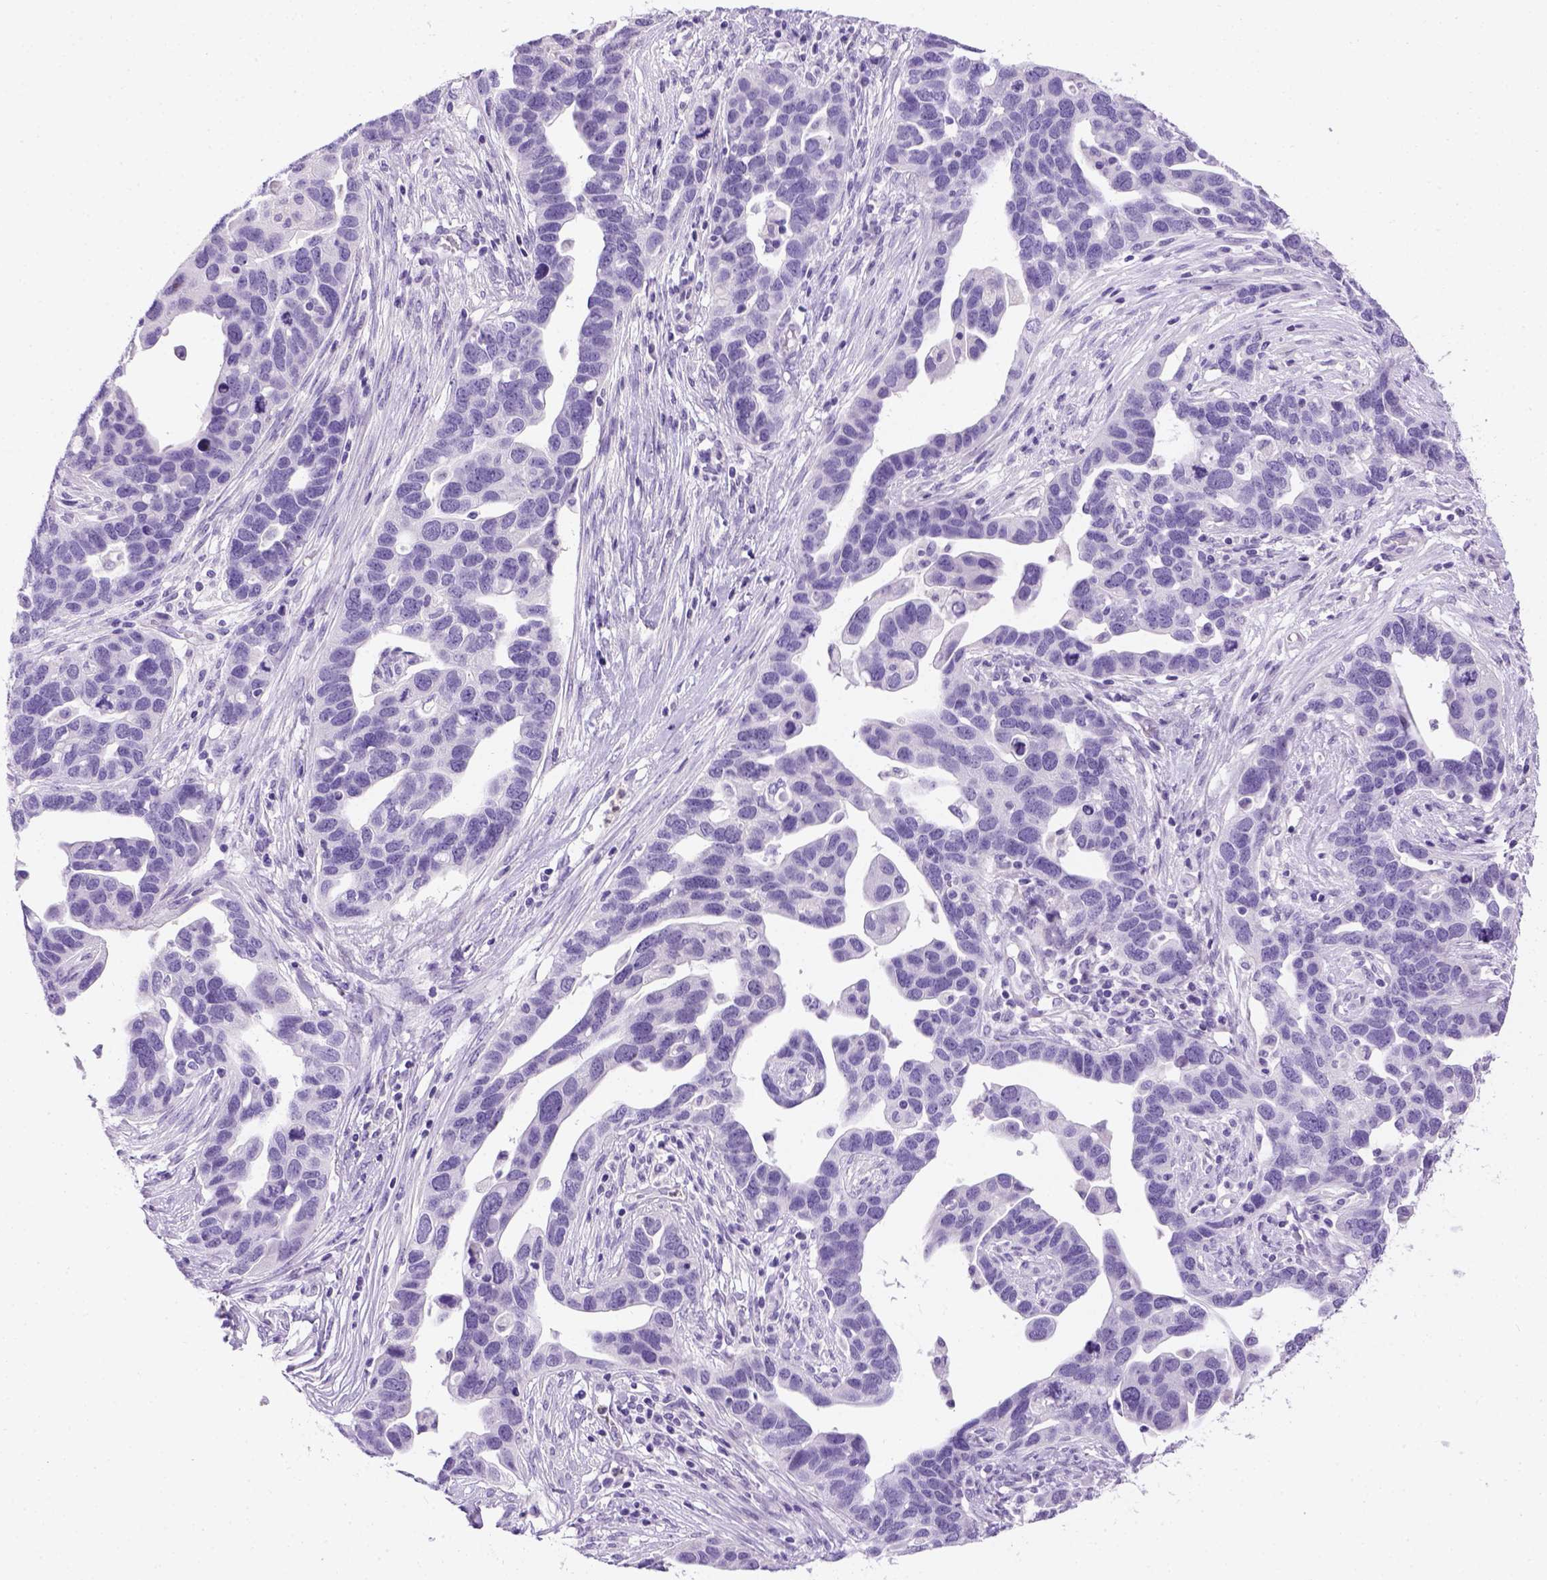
{"staining": {"intensity": "negative", "quantity": "none", "location": "none"}, "tissue": "ovarian cancer", "cell_type": "Tumor cells", "image_type": "cancer", "snomed": [{"axis": "morphology", "description": "Cystadenocarcinoma, serous, NOS"}, {"axis": "topography", "description": "Ovary"}], "caption": "Immunohistochemistry of ovarian cancer displays no positivity in tumor cells.", "gene": "TMEM38A", "patient": {"sex": "female", "age": 54}}